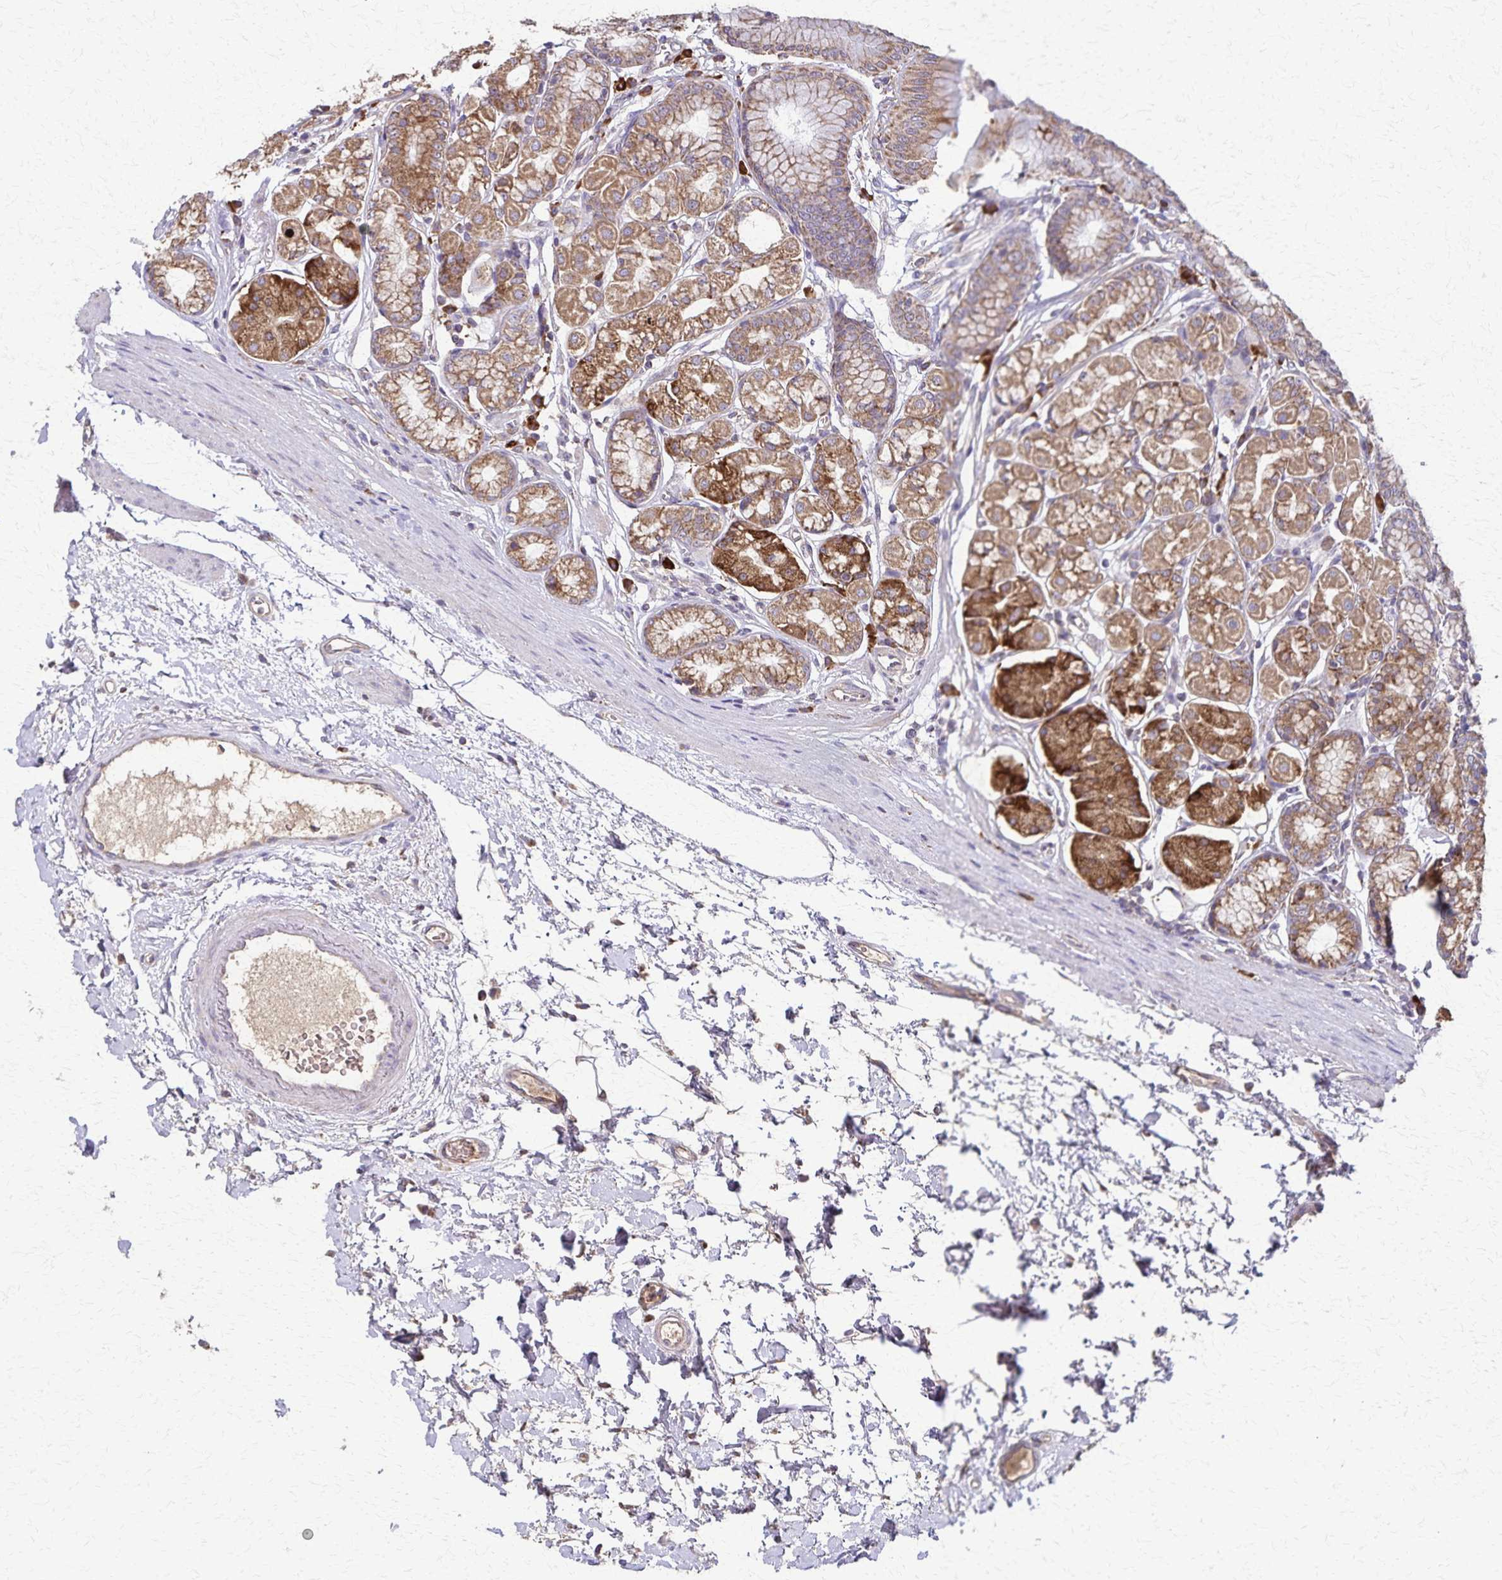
{"staining": {"intensity": "strong", "quantity": ">75%", "location": "cytoplasmic/membranous"}, "tissue": "stomach", "cell_type": "Glandular cells", "image_type": "normal", "snomed": [{"axis": "morphology", "description": "Normal tissue, NOS"}, {"axis": "topography", "description": "Stomach"}, {"axis": "topography", "description": "Stomach, lower"}], "caption": "The photomicrograph shows immunohistochemical staining of unremarkable stomach. There is strong cytoplasmic/membranous expression is appreciated in approximately >75% of glandular cells.", "gene": "RNF10", "patient": {"sex": "male", "age": 76}}